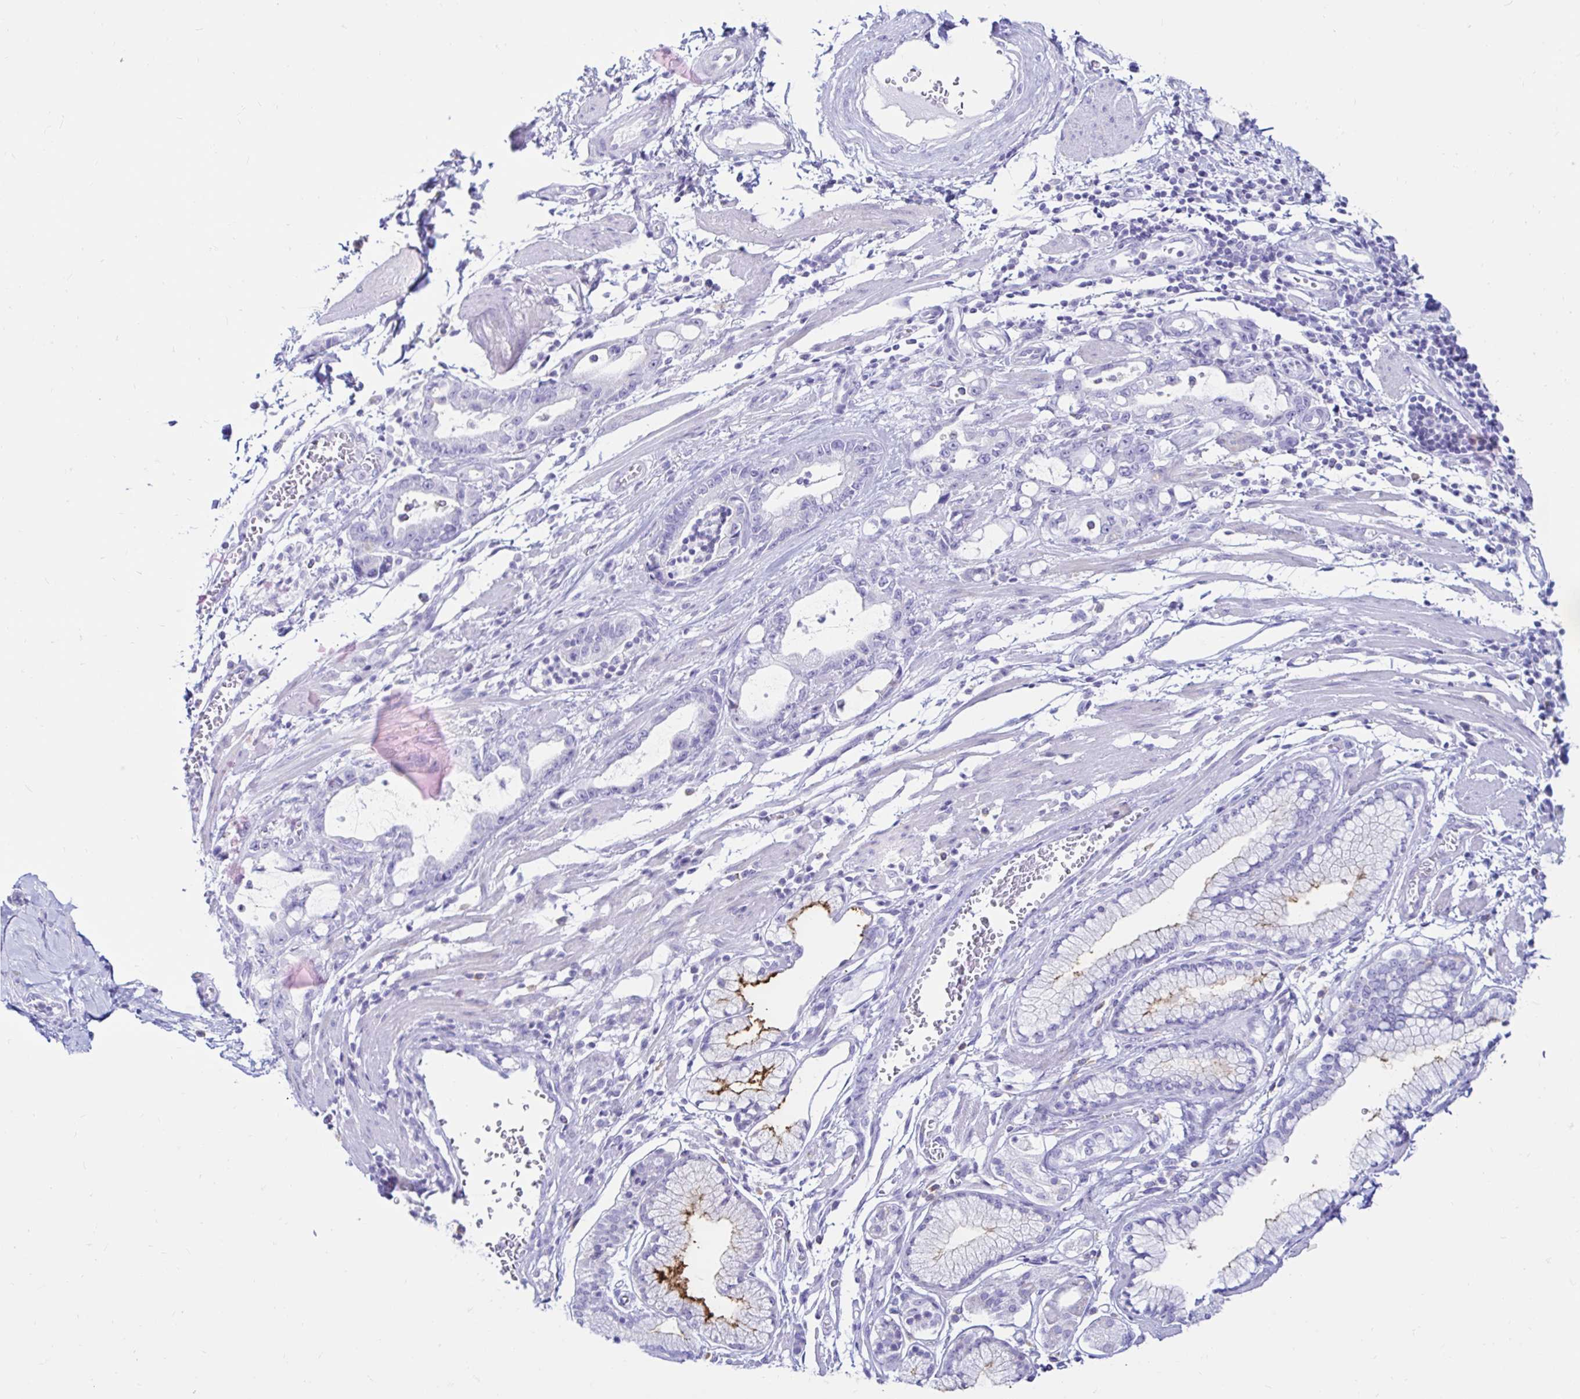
{"staining": {"intensity": "negative", "quantity": "none", "location": "none"}, "tissue": "stomach cancer", "cell_type": "Tumor cells", "image_type": "cancer", "snomed": [{"axis": "morphology", "description": "Adenocarcinoma, NOS"}, {"axis": "topography", "description": "Stomach"}], "caption": "Photomicrograph shows no significant protein positivity in tumor cells of adenocarcinoma (stomach).", "gene": "BEST1", "patient": {"sex": "male", "age": 55}}